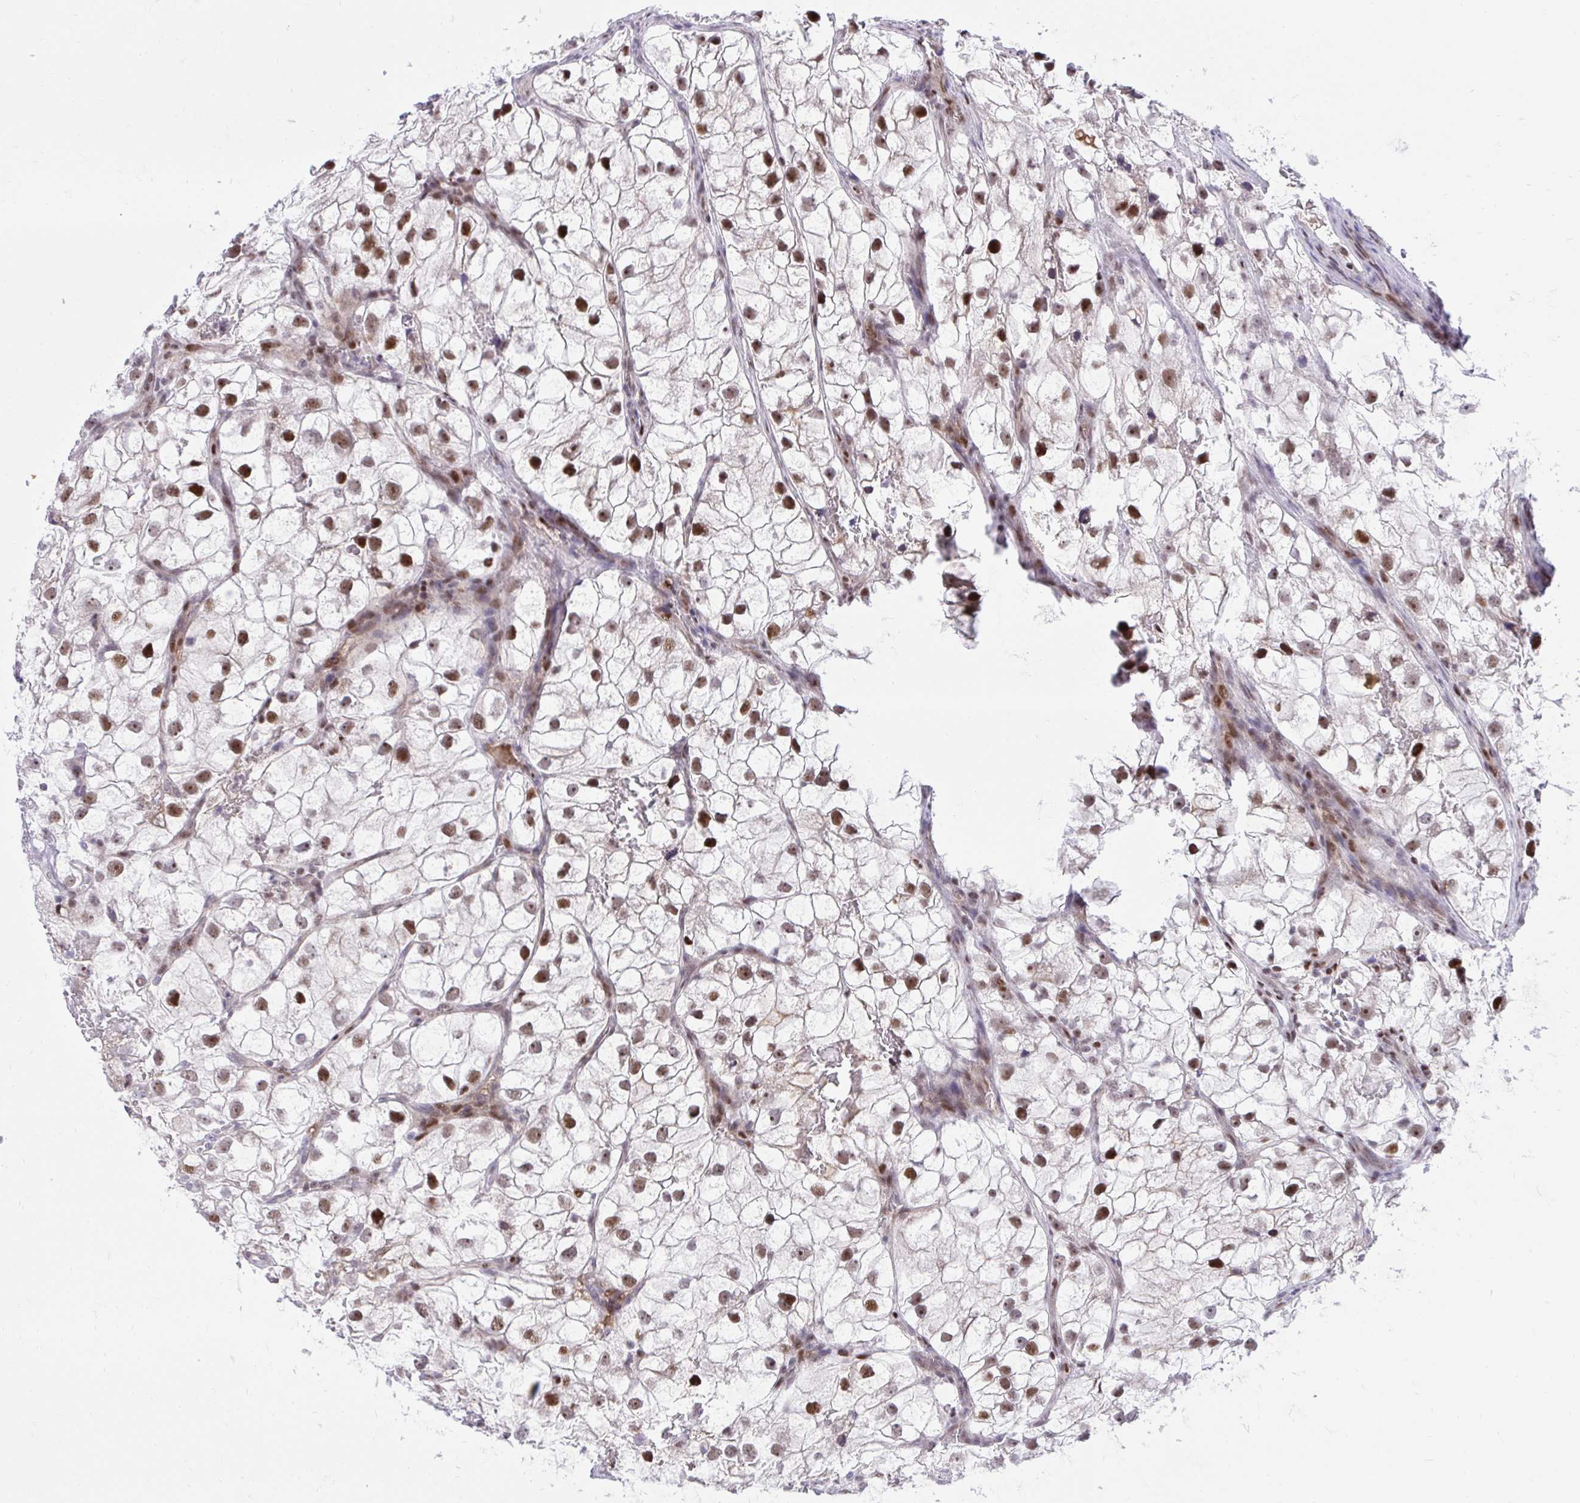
{"staining": {"intensity": "strong", "quantity": ">75%", "location": "nuclear"}, "tissue": "renal cancer", "cell_type": "Tumor cells", "image_type": "cancer", "snomed": [{"axis": "morphology", "description": "Adenocarcinoma, NOS"}, {"axis": "topography", "description": "Kidney"}], "caption": "Renal cancer (adenocarcinoma) stained for a protein exhibits strong nuclear positivity in tumor cells.", "gene": "C14orf39", "patient": {"sex": "male", "age": 59}}